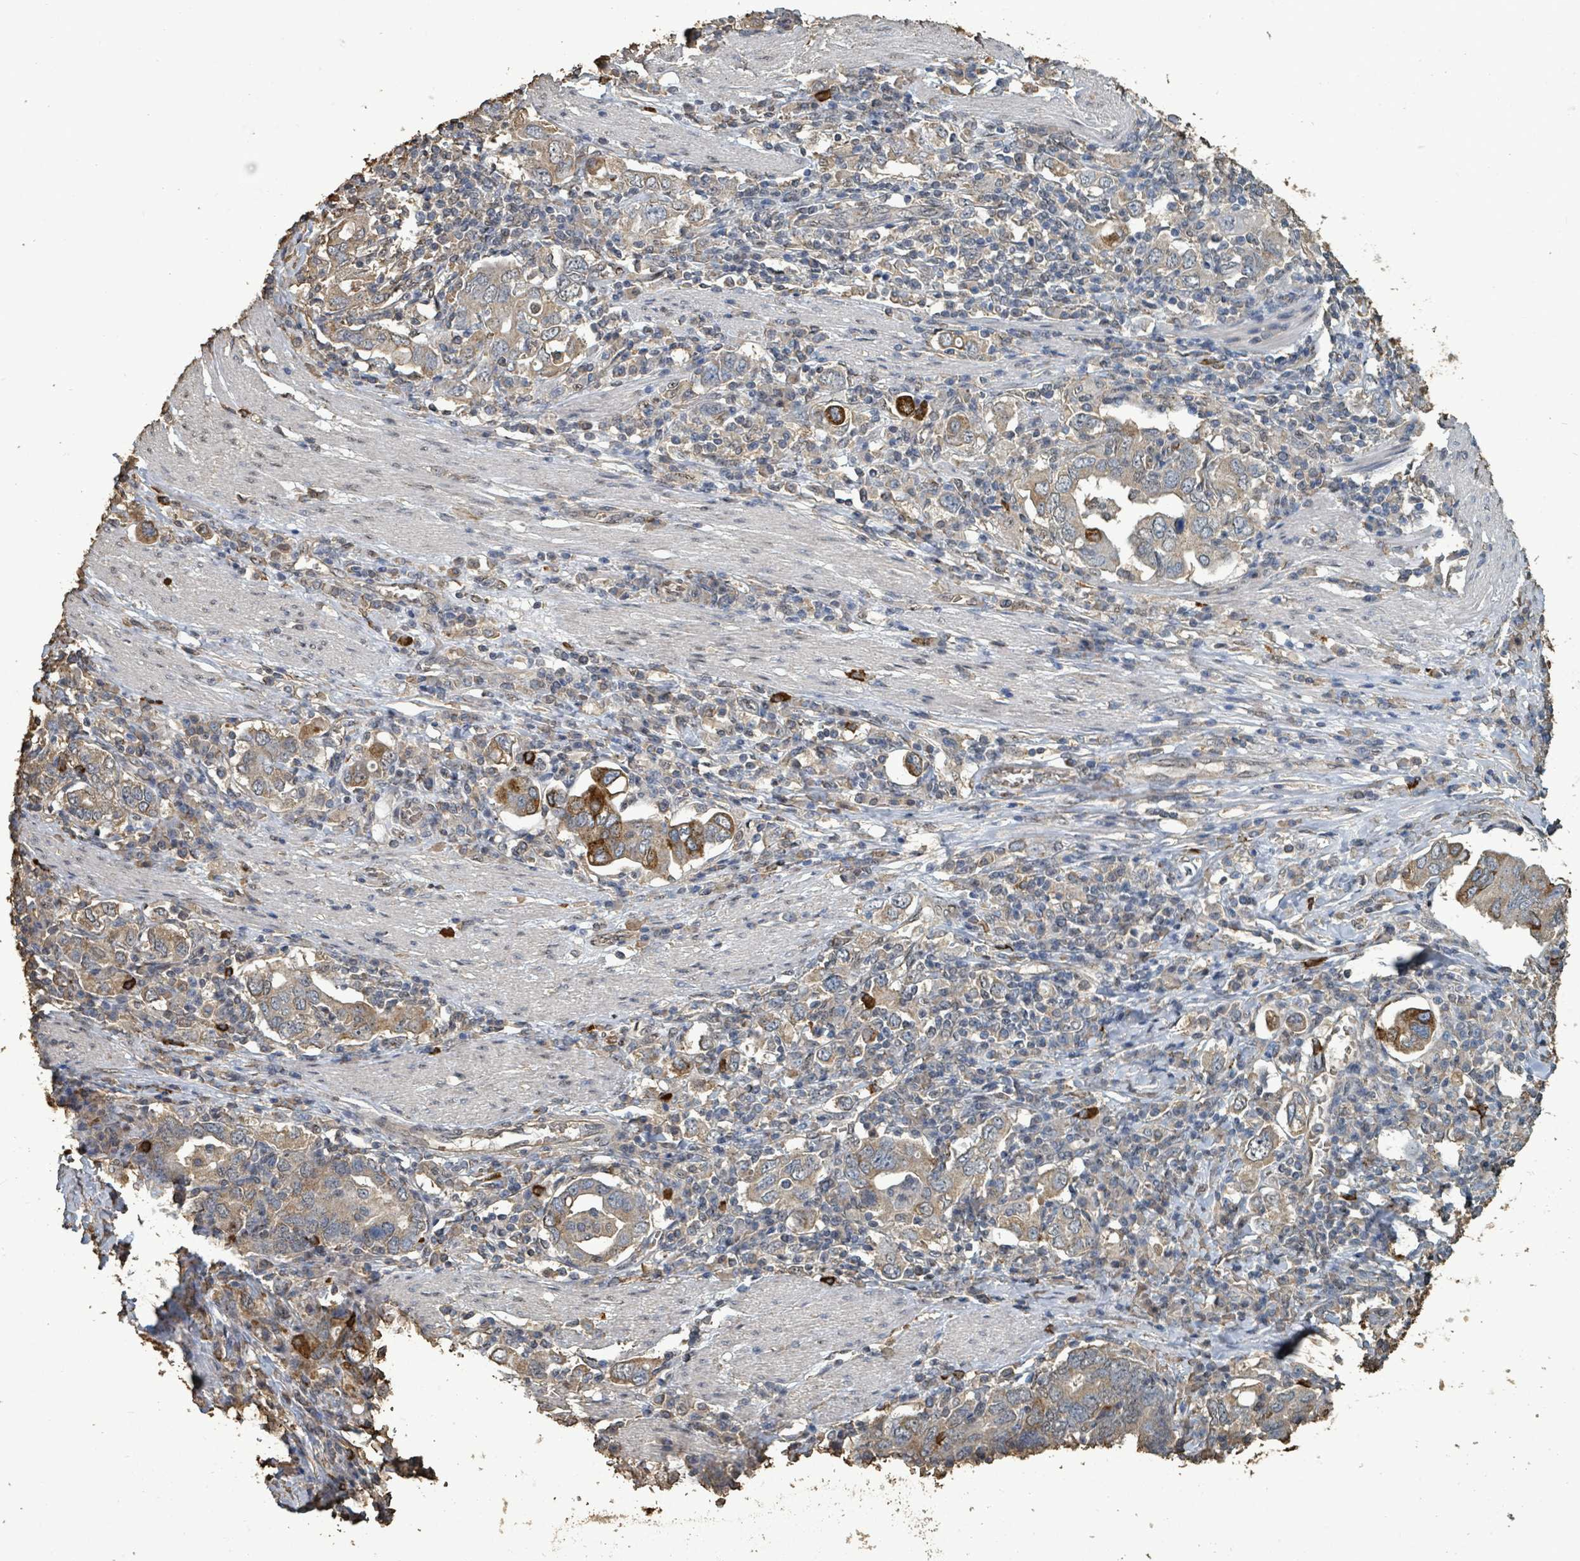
{"staining": {"intensity": "moderate", "quantity": "25%-75%", "location": "cytoplasmic/membranous"}, "tissue": "stomach cancer", "cell_type": "Tumor cells", "image_type": "cancer", "snomed": [{"axis": "morphology", "description": "Adenocarcinoma, NOS"}, {"axis": "topography", "description": "Stomach, upper"}, {"axis": "topography", "description": "Stomach"}], "caption": "Brown immunohistochemical staining in stomach cancer (adenocarcinoma) exhibits moderate cytoplasmic/membranous positivity in about 25%-75% of tumor cells. (DAB (3,3'-diaminobenzidine) IHC with brightfield microscopy, high magnification).", "gene": "C6orf52", "patient": {"sex": "male", "age": 62}}